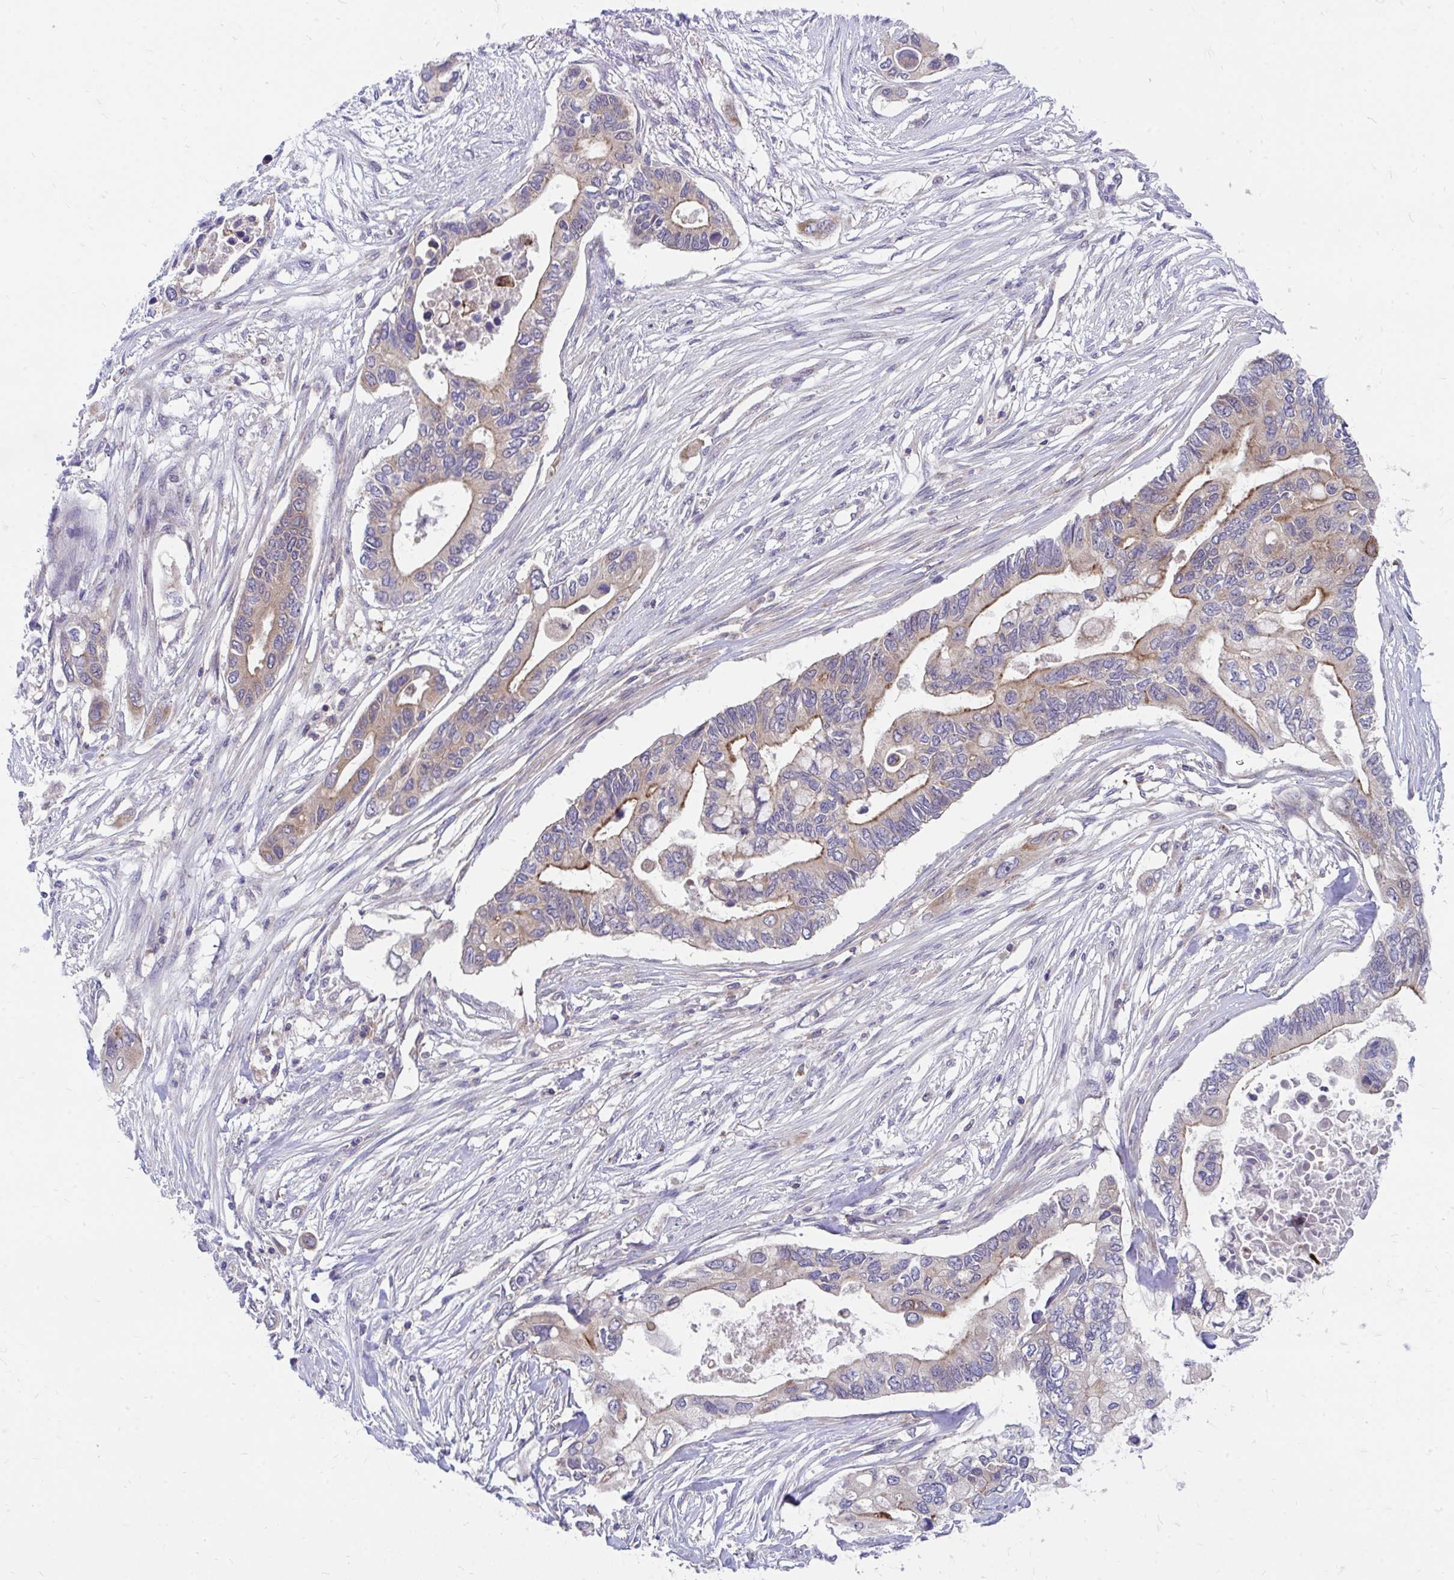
{"staining": {"intensity": "moderate", "quantity": "25%-75%", "location": "cytoplasmic/membranous"}, "tissue": "pancreatic cancer", "cell_type": "Tumor cells", "image_type": "cancer", "snomed": [{"axis": "morphology", "description": "Adenocarcinoma, NOS"}, {"axis": "topography", "description": "Pancreas"}], "caption": "Pancreatic adenocarcinoma stained with DAB (3,3'-diaminobenzidine) immunohistochemistry (IHC) exhibits medium levels of moderate cytoplasmic/membranous expression in about 25%-75% of tumor cells. (DAB IHC, brown staining for protein, blue staining for nuclei).", "gene": "FHIP1B", "patient": {"sex": "female", "age": 63}}